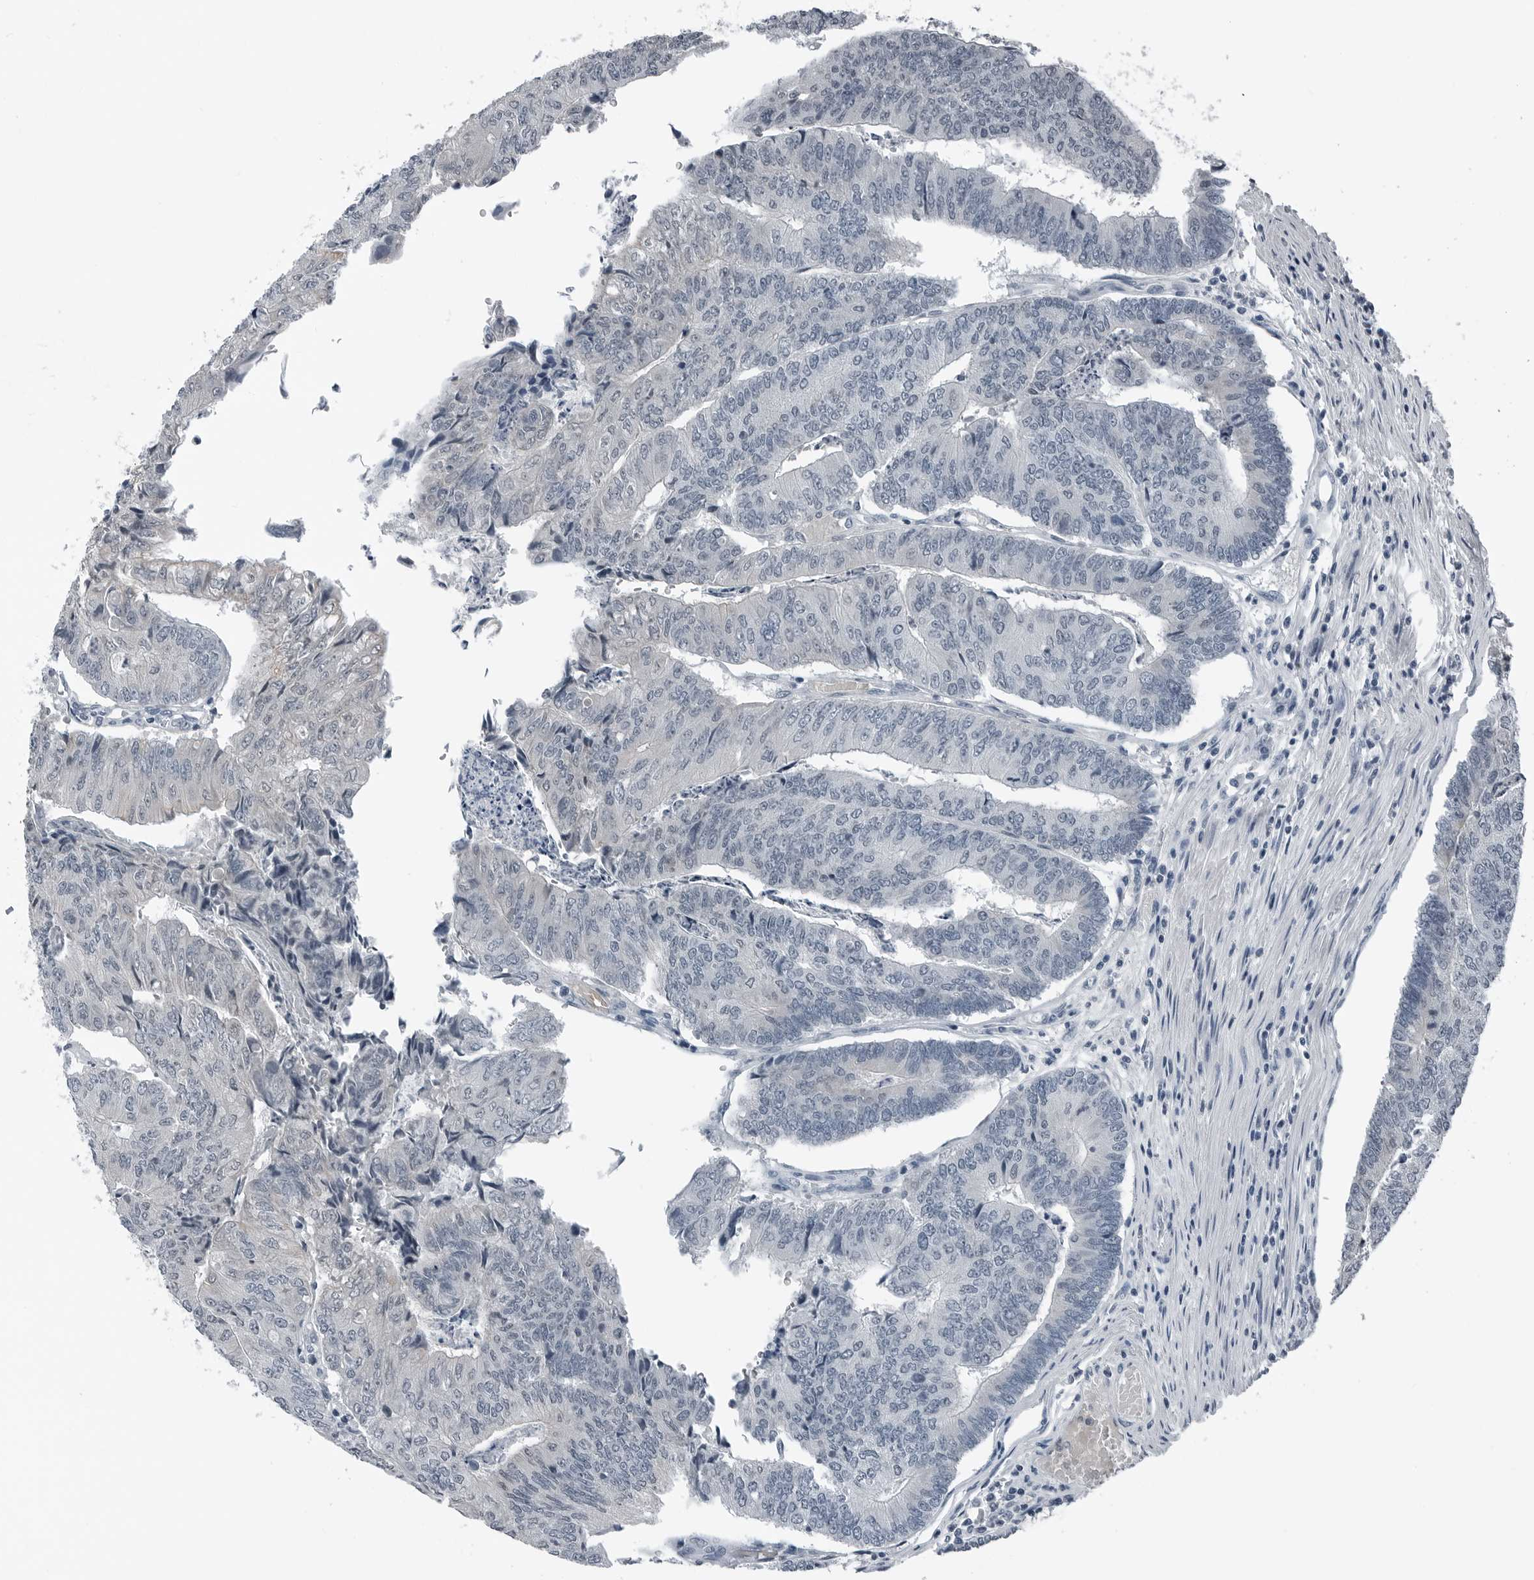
{"staining": {"intensity": "negative", "quantity": "none", "location": "none"}, "tissue": "colorectal cancer", "cell_type": "Tumor cells", "image_type": "cancer", "snomed": [{"axis": "morphology", "description": "Adenocarcinoma, NOS"}, {"axis": "topography", "description": "Colon"}], "caption": "Photomicrograph shows no protein staining in tumor cells of adenocarcinoma (colorectal) tissue.", "gene": "SPINK1", "patient": {"sex": "female", "age": 67}}